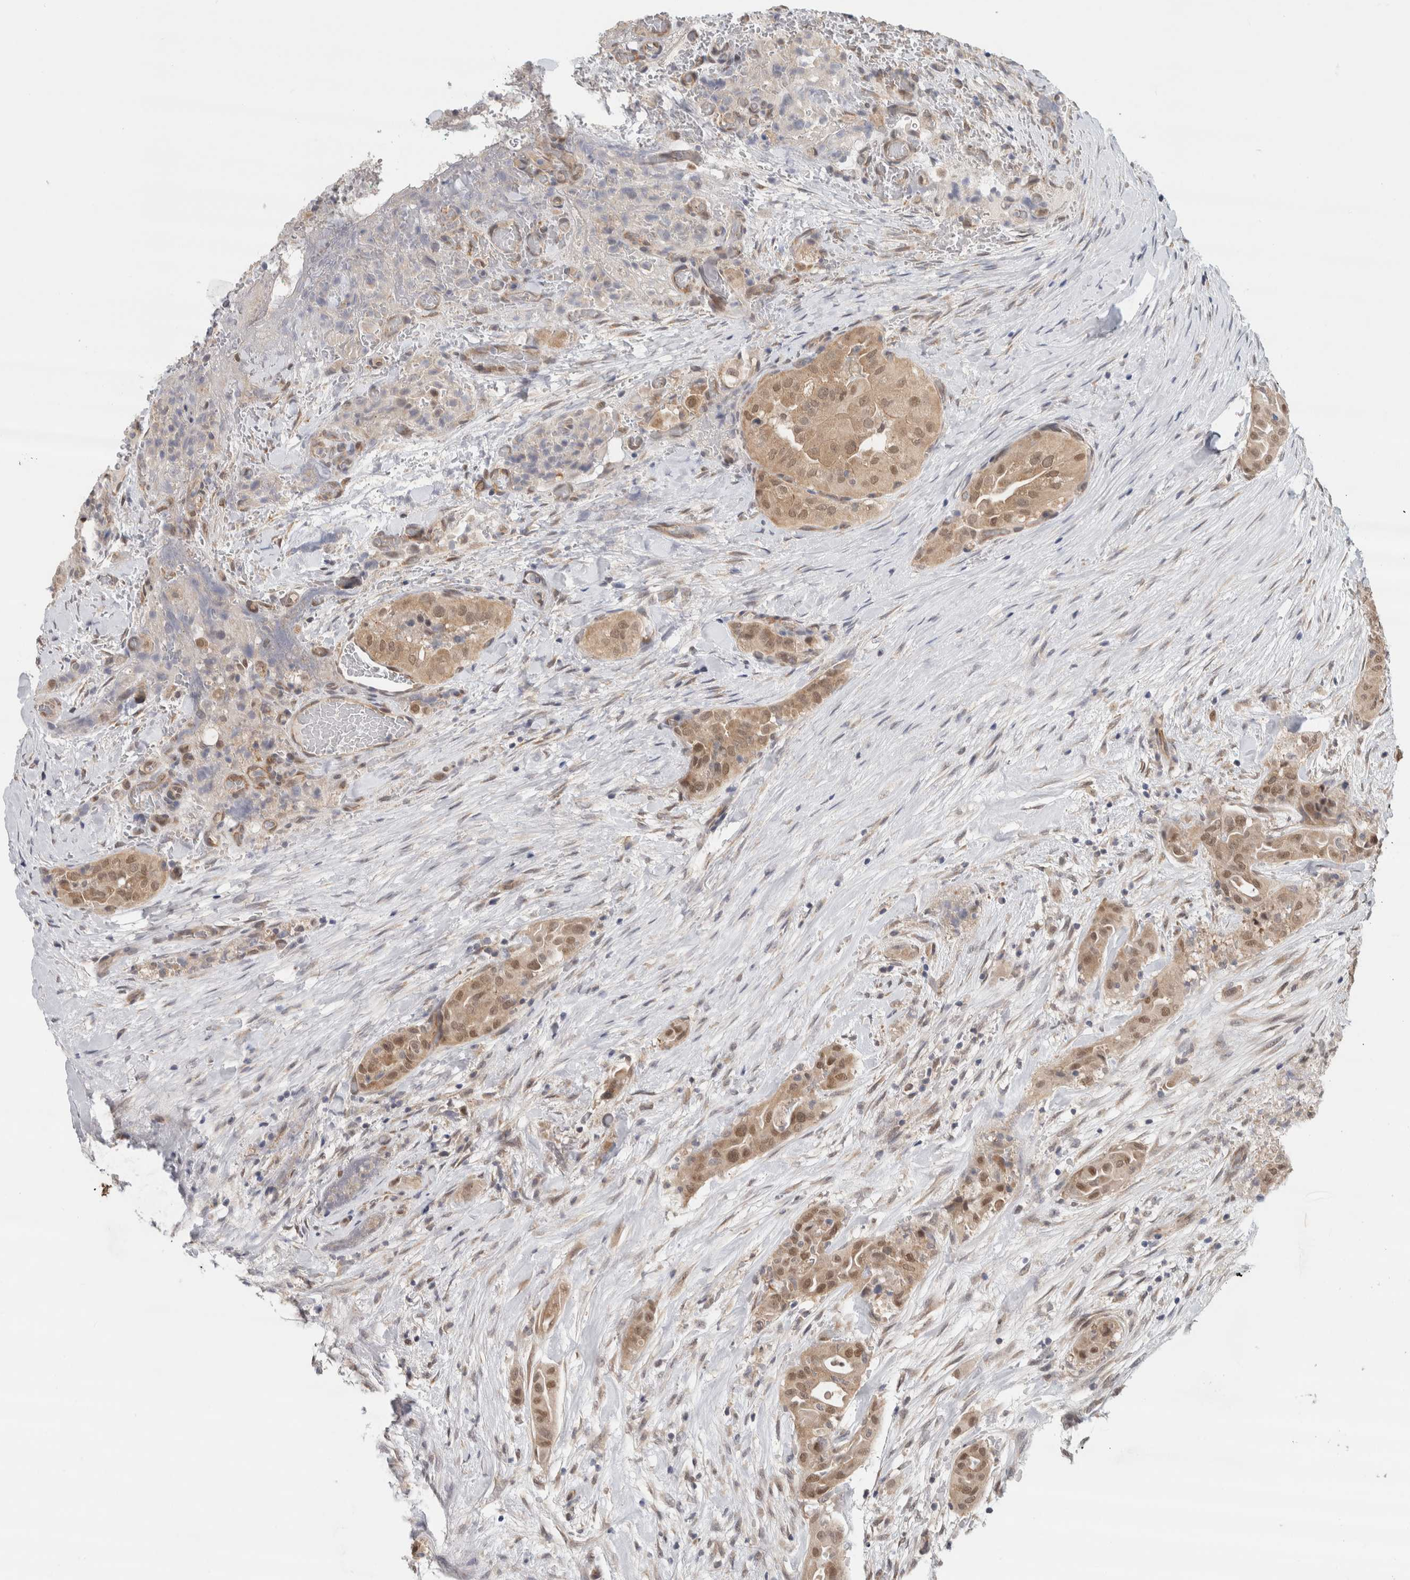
{"staining": {"intensity": "moderate", "quantity": ">75%", "location": "cytoplasmic/membranous,nuclear"}, "tissue": "thyroid cancer", "cell_type": "Tumor cells", "image_type": "cancer", "snomed": [{"axis": "morphology", "description": "Papillary adenocarcinoma, NOS"}, {"axis": "topography", "description": "Thyroid gland"}], "caption": "Approximately >75% of tumor cells in human thyroid cancer exhibit moderate cytoplasmic/membranous and nuclear protein expression as visualized by brown immunohistochemical staining.", "gene": "EIF4G3", "patient": {"sex": "female", "age": 59}}